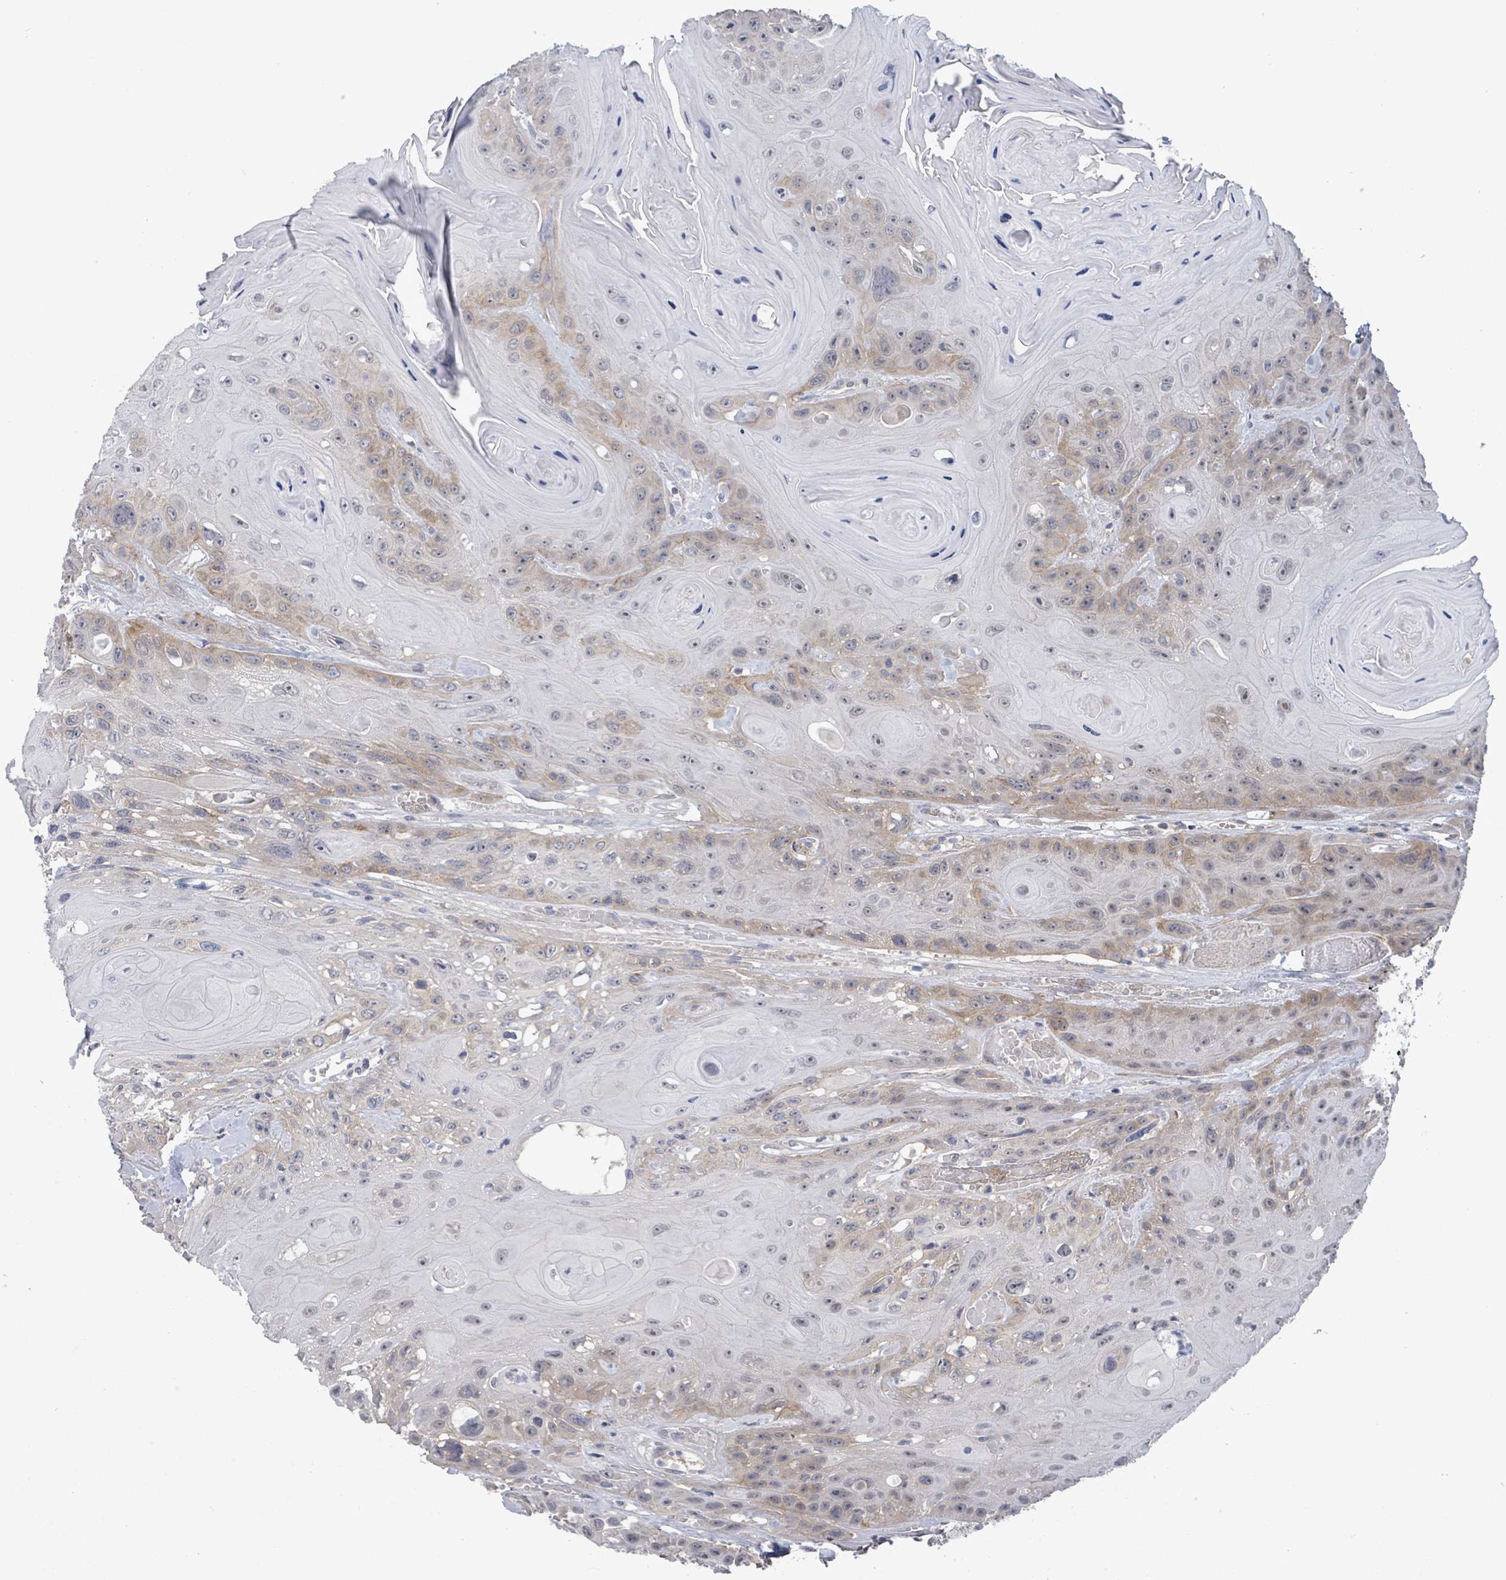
{"staining": {"intensity": "weak", "quantity": "<25%", "location": "cytoplasmic/membranous"}, "tissue": "head and neck cancer", "cell_type": "Tumor cells", "image_type": "cancer", "snomed": [{"axis": "morphology", "description": "Squamous cell carcinoma, NOS"}, {"axis": "topography", "description": "Head-Neck"}], "caption": "Immunohistochemistry (IHC) of human squamous cell carcinoma (head and neck) reveals no positivity in tumor cells.", "gene": "AMMECR1", "patient": {"sex": "female", "age": 59}}